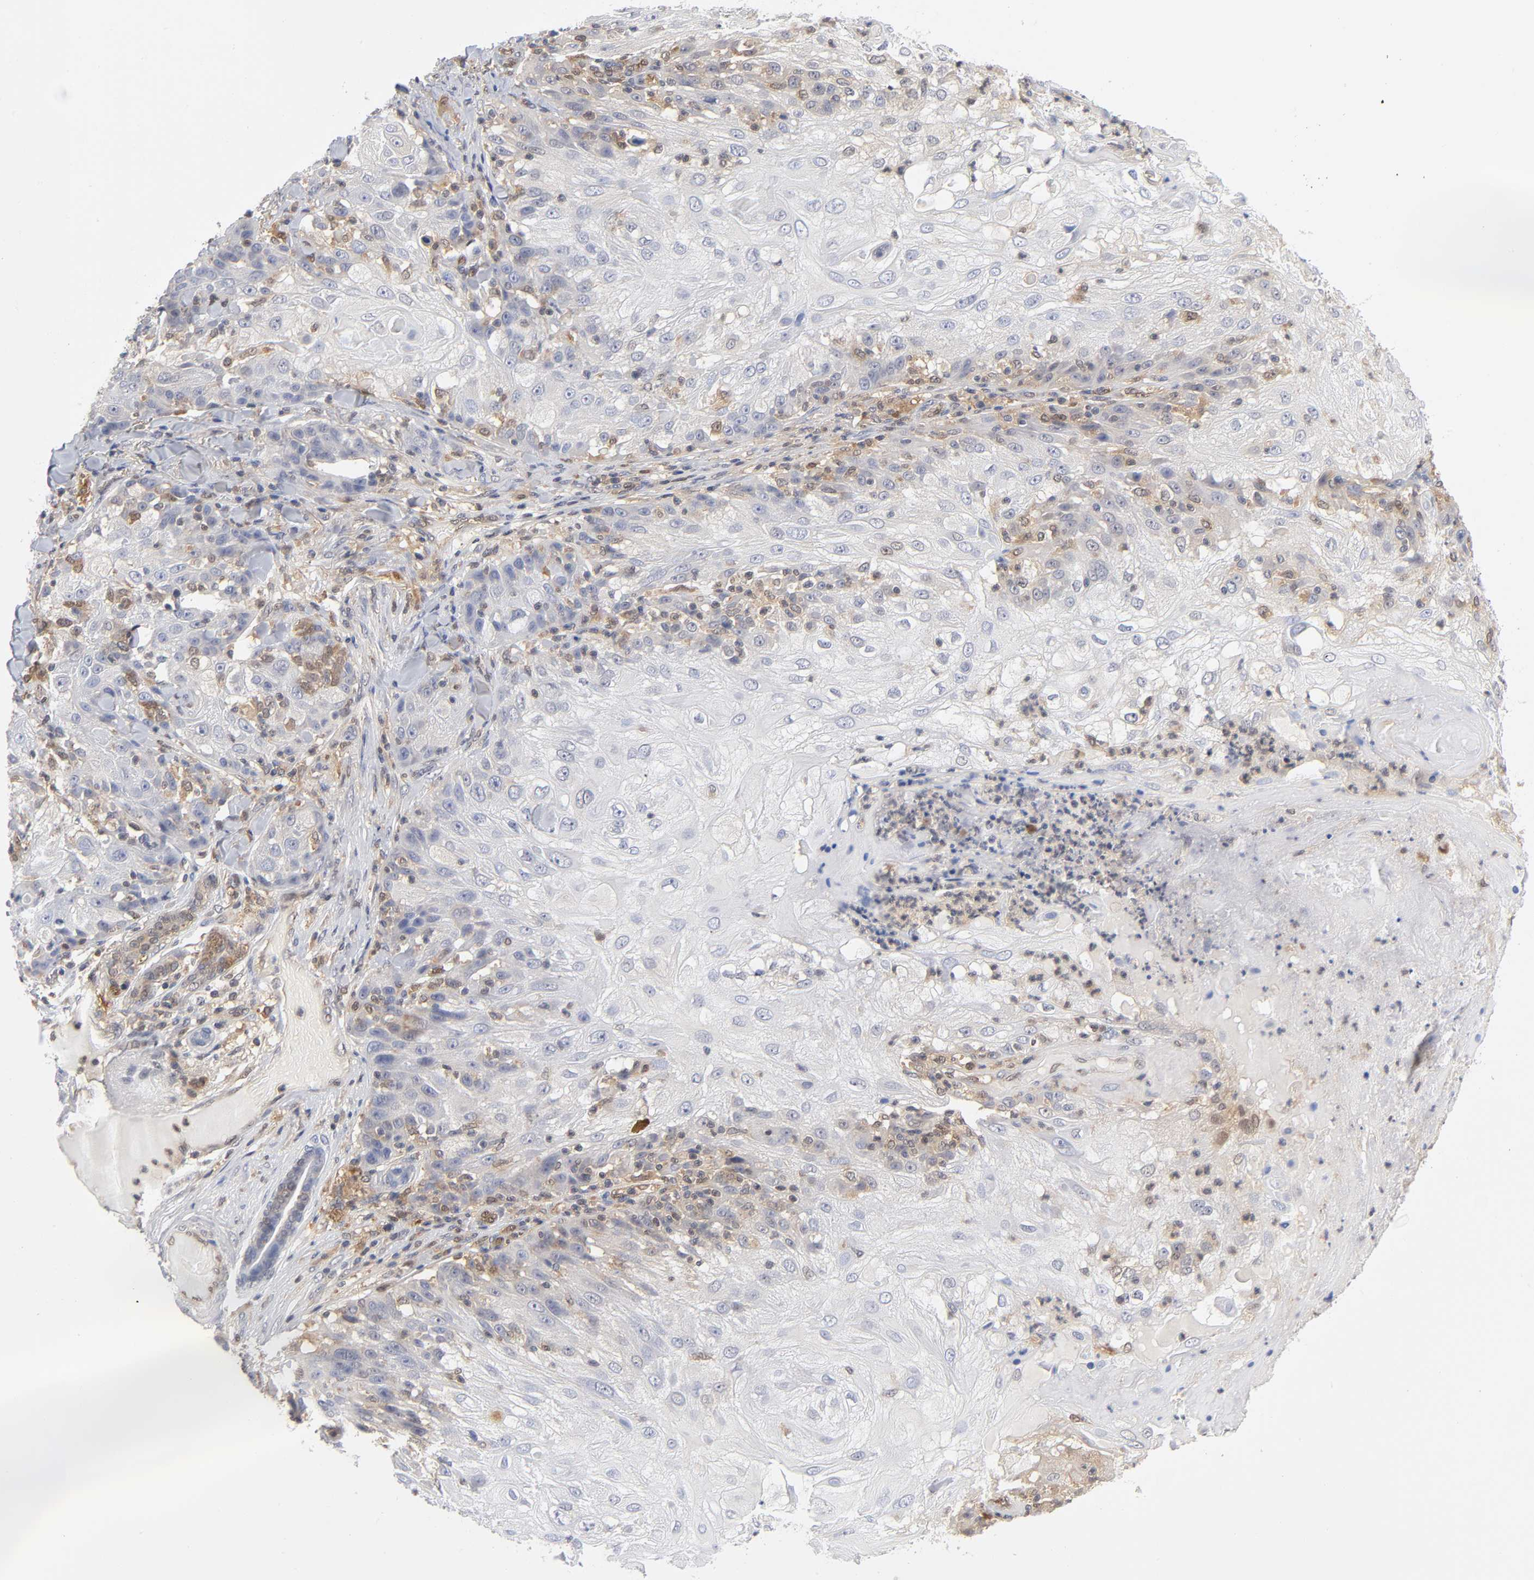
{"staining": {"intensity": "weak", "quantity": "<25%", "location": "cytoplasmic/membranous"}, "tissue": "skin cancer", "cell_type": "Tumor cells", "image_type": "cancer", "snomed": [{"axis": "morphology", "description": "Normal tissue, NOS"}, {"axis": "morphology", "description": "Squamous cell carcinoma, NOS"}, {"axis": "topography", "description": "Skin"}], "caption": "Immunohistochemical staining of human skin cancer (squamous cell carcinoma) exhibits no significant expression in tumor cells. (IHC, brightfield microscopy, high magnification).", "gene": "DFFB", "patient": {"sex": "female", "age": 83}}